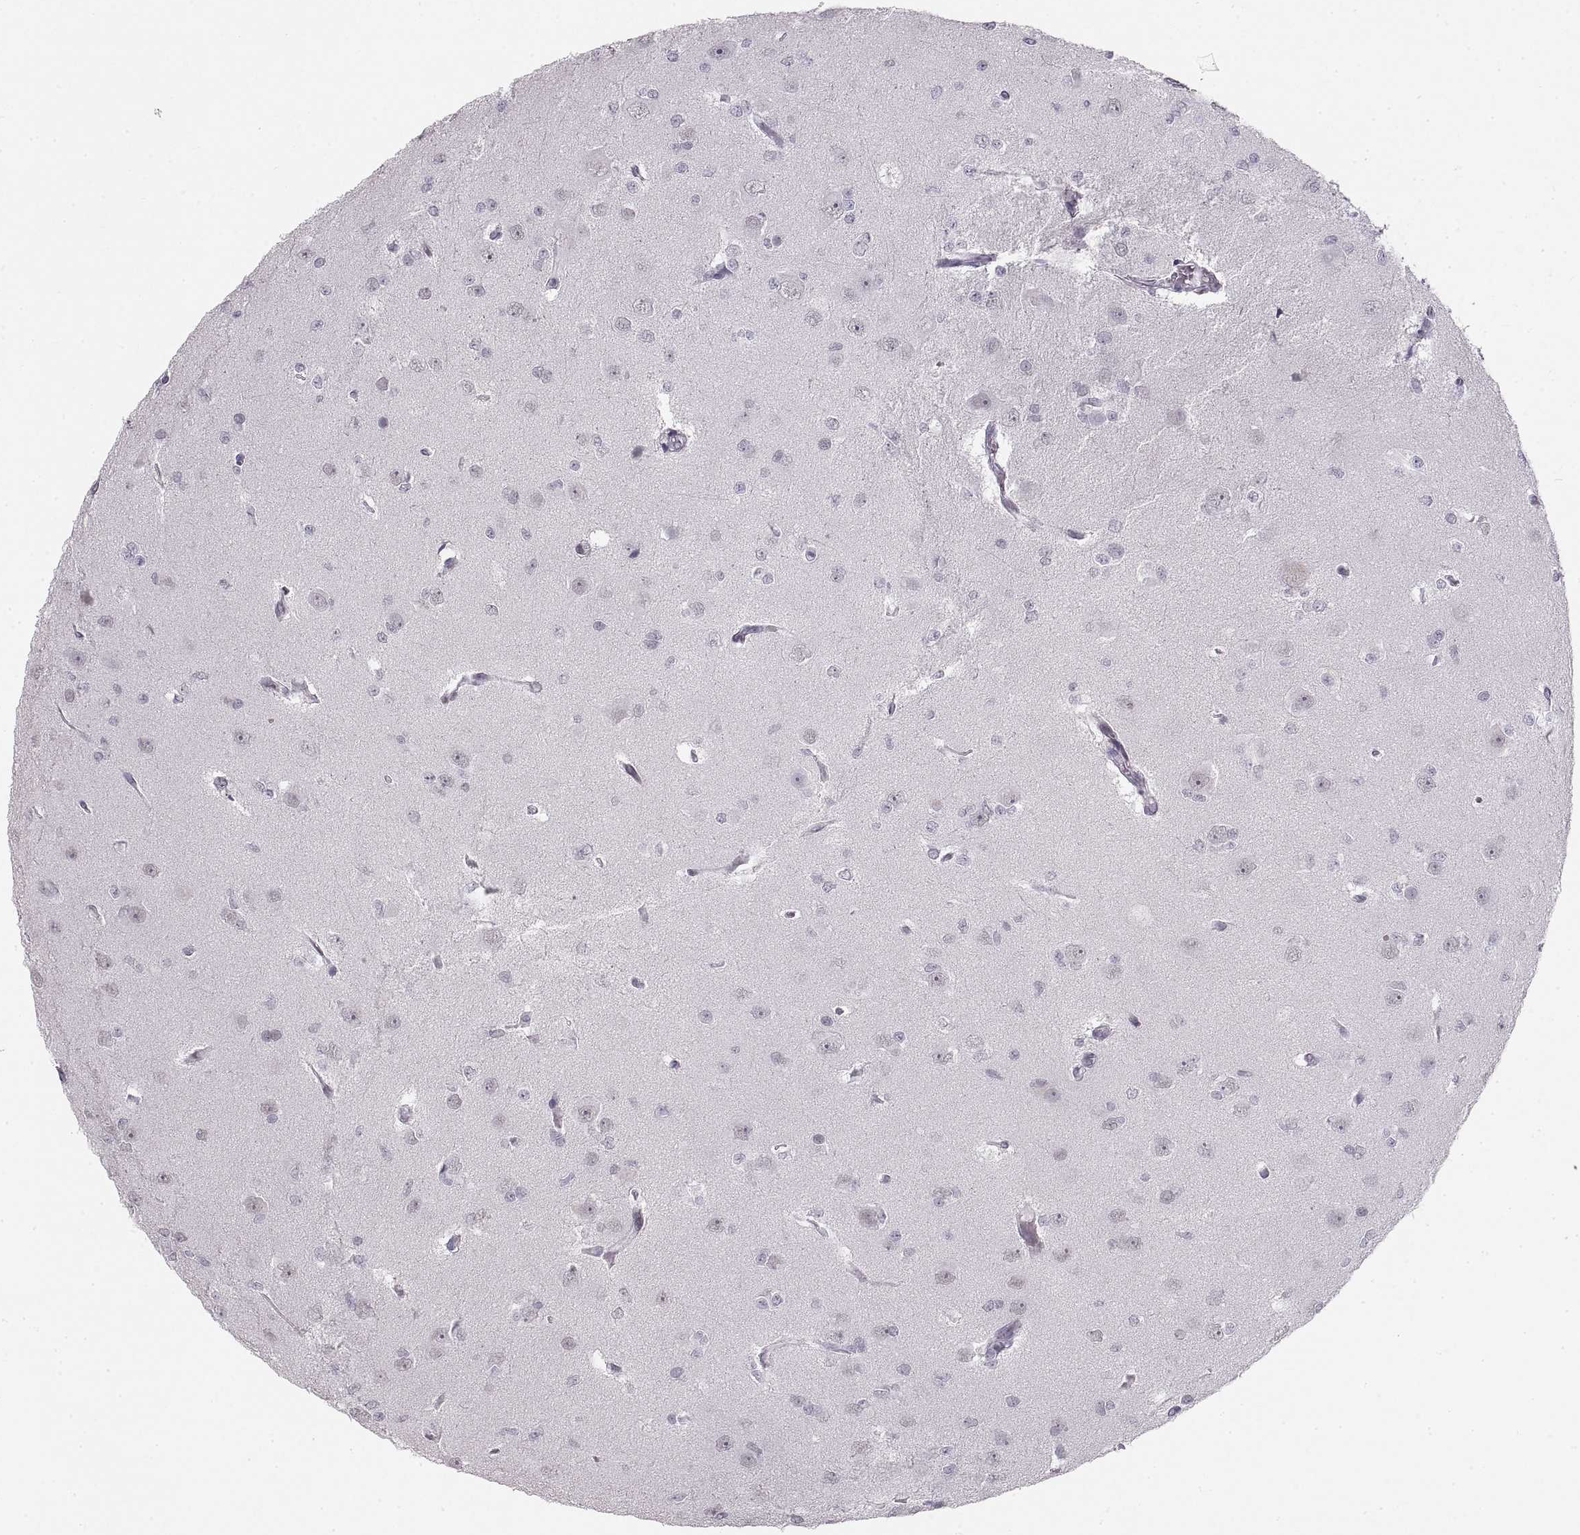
{"staining": {"intensity": "negative", "quantity": "none", "location": "none"}, "tissue": "glioma", "cell_type": "Tumor cells", "image_type": "cancer", "snomed": [{"axis": "morphology", "description": "Glioma, malignant, Low grade"}, {"axis": "topography", "description": "Brain"}], "caption": "Tumor cells are negative for brown protein staining in glioma.", "gene": "NANOS3", "patient": {"sex": "male", "age": 27}}